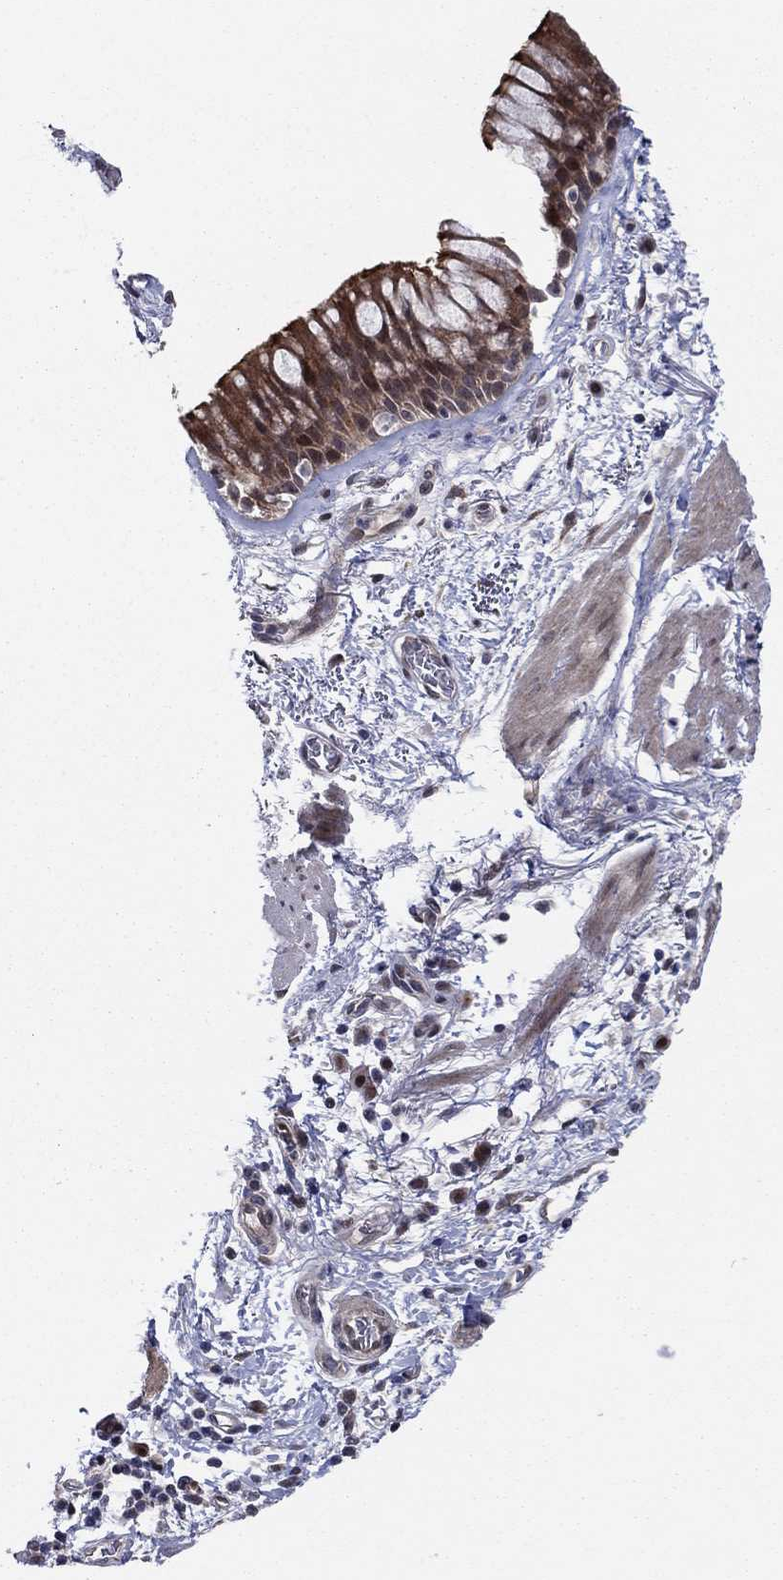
{"staining": {"intensity": "strong", "quantity": ">75%", "location": "cytoplasmic/membranous"}, "tissue": "bronchus", "cell_type": "Respiratory epithelial cells", "image_type": "normal", "snomed": [{"axis": "morphology", "description": "Normal tissue, NOS"}, {"axis": "topography", "description": "Bronchus"}, {"axis": "topography", "description": "Lung"}], "caption": "A photomicrograph of bronchus stained for a protein displays strong cytoplasmic/membranous brown staining in respiratory epithelial cells. (DAB (3,3'-diaminobenzidine) = brown stain, brightfield microscopy at high magnification).", "gene": "PSMC1", "patient": {"sex": "female", "age": 57}}